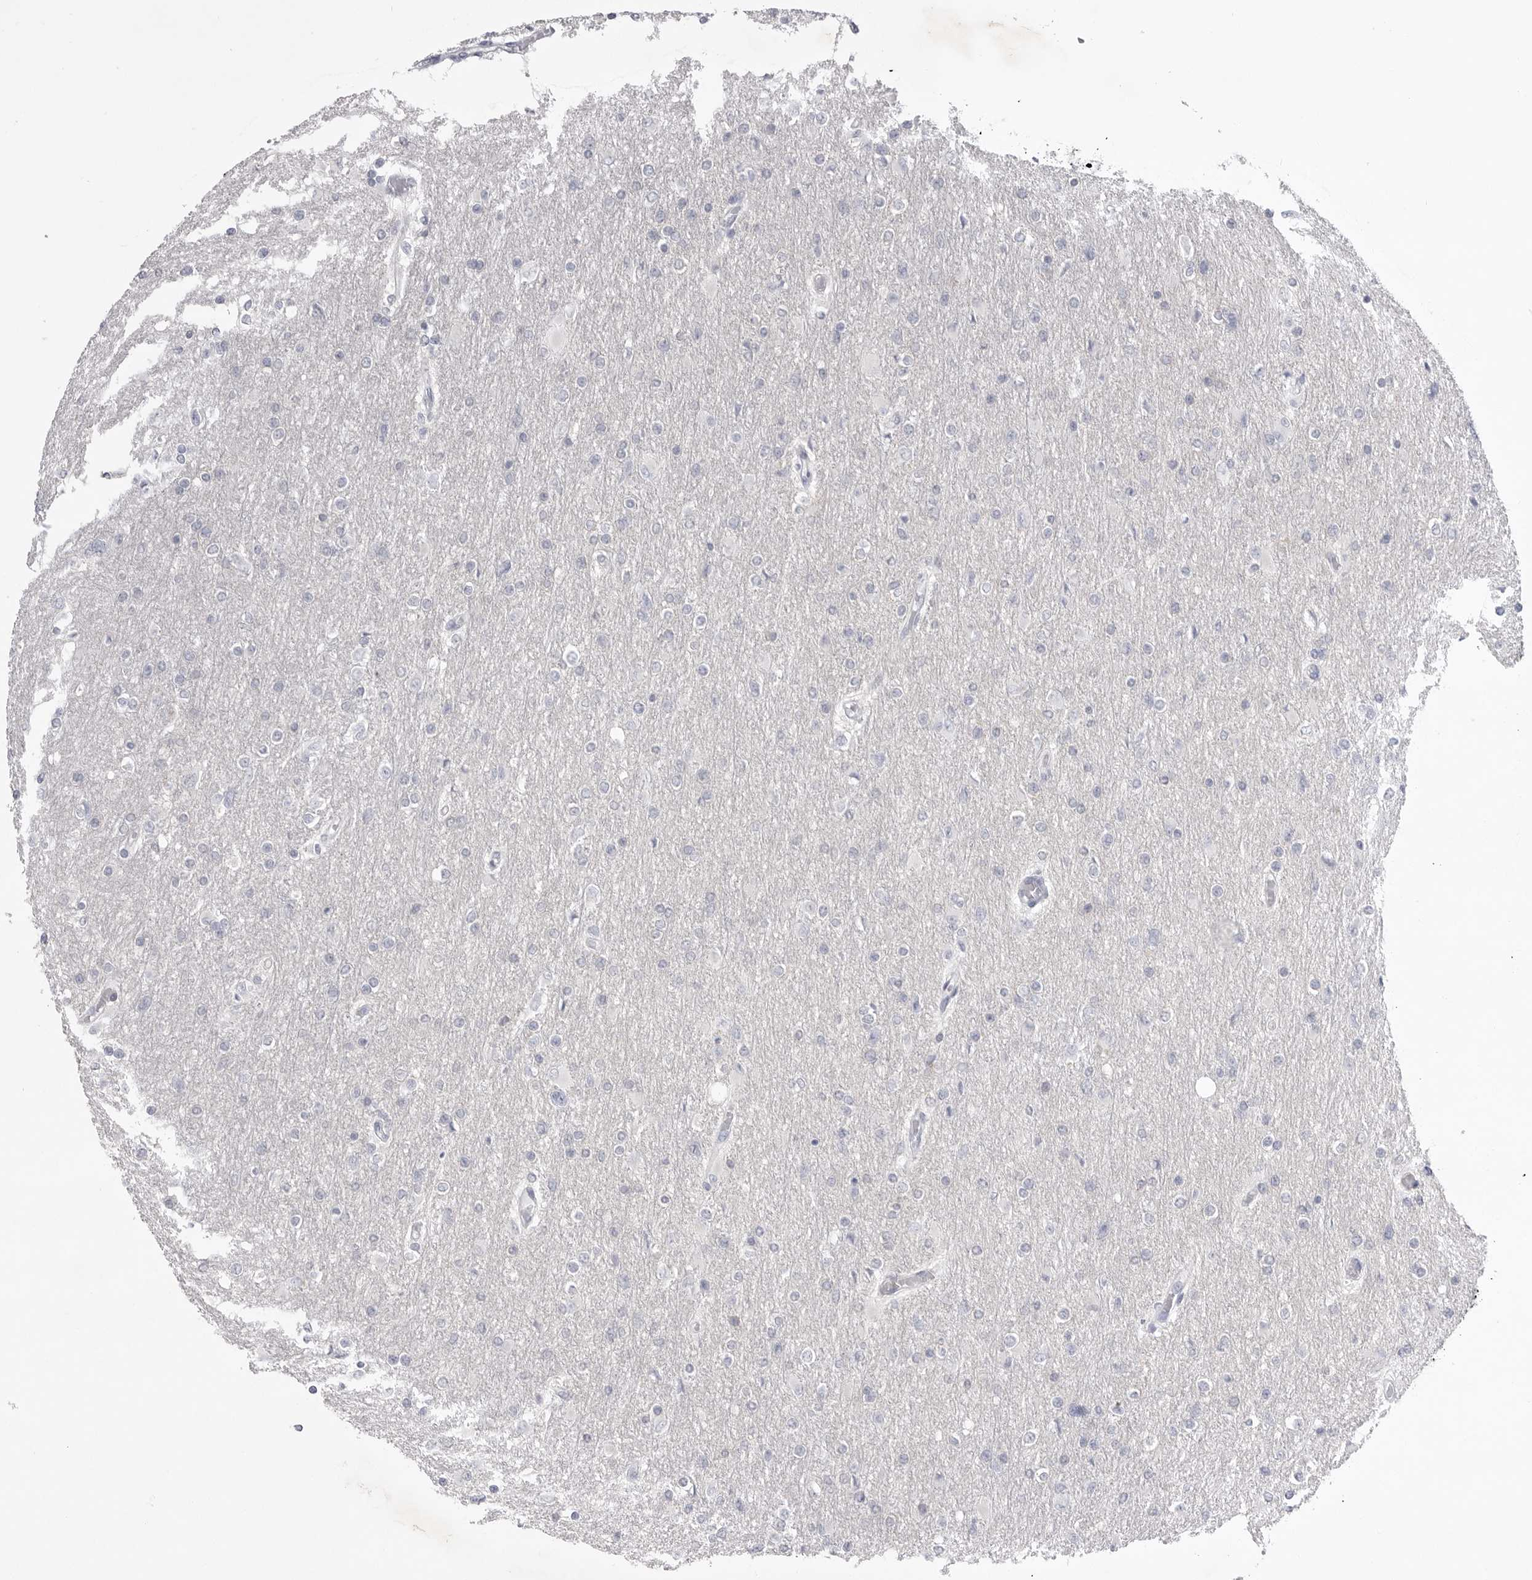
{"staining": {"intensity": "negative", "quantity": "none", "location": "none"}, "tissue": "glioma", "cell_type": "Tumor cells", "image_type": "cancer", "snomed": [{"axis": "morphology", "description": "Glioma, malignant, High grade"}, {"axis": "topography", "description": "Cerebral cortex"}], "caption": "Photomicrograph shows no significant protein staining in tumor cells of malignant glioma (high-grade).", "gene": "ZBTB7B", "patient": {"sex": "female", "age": 36}}